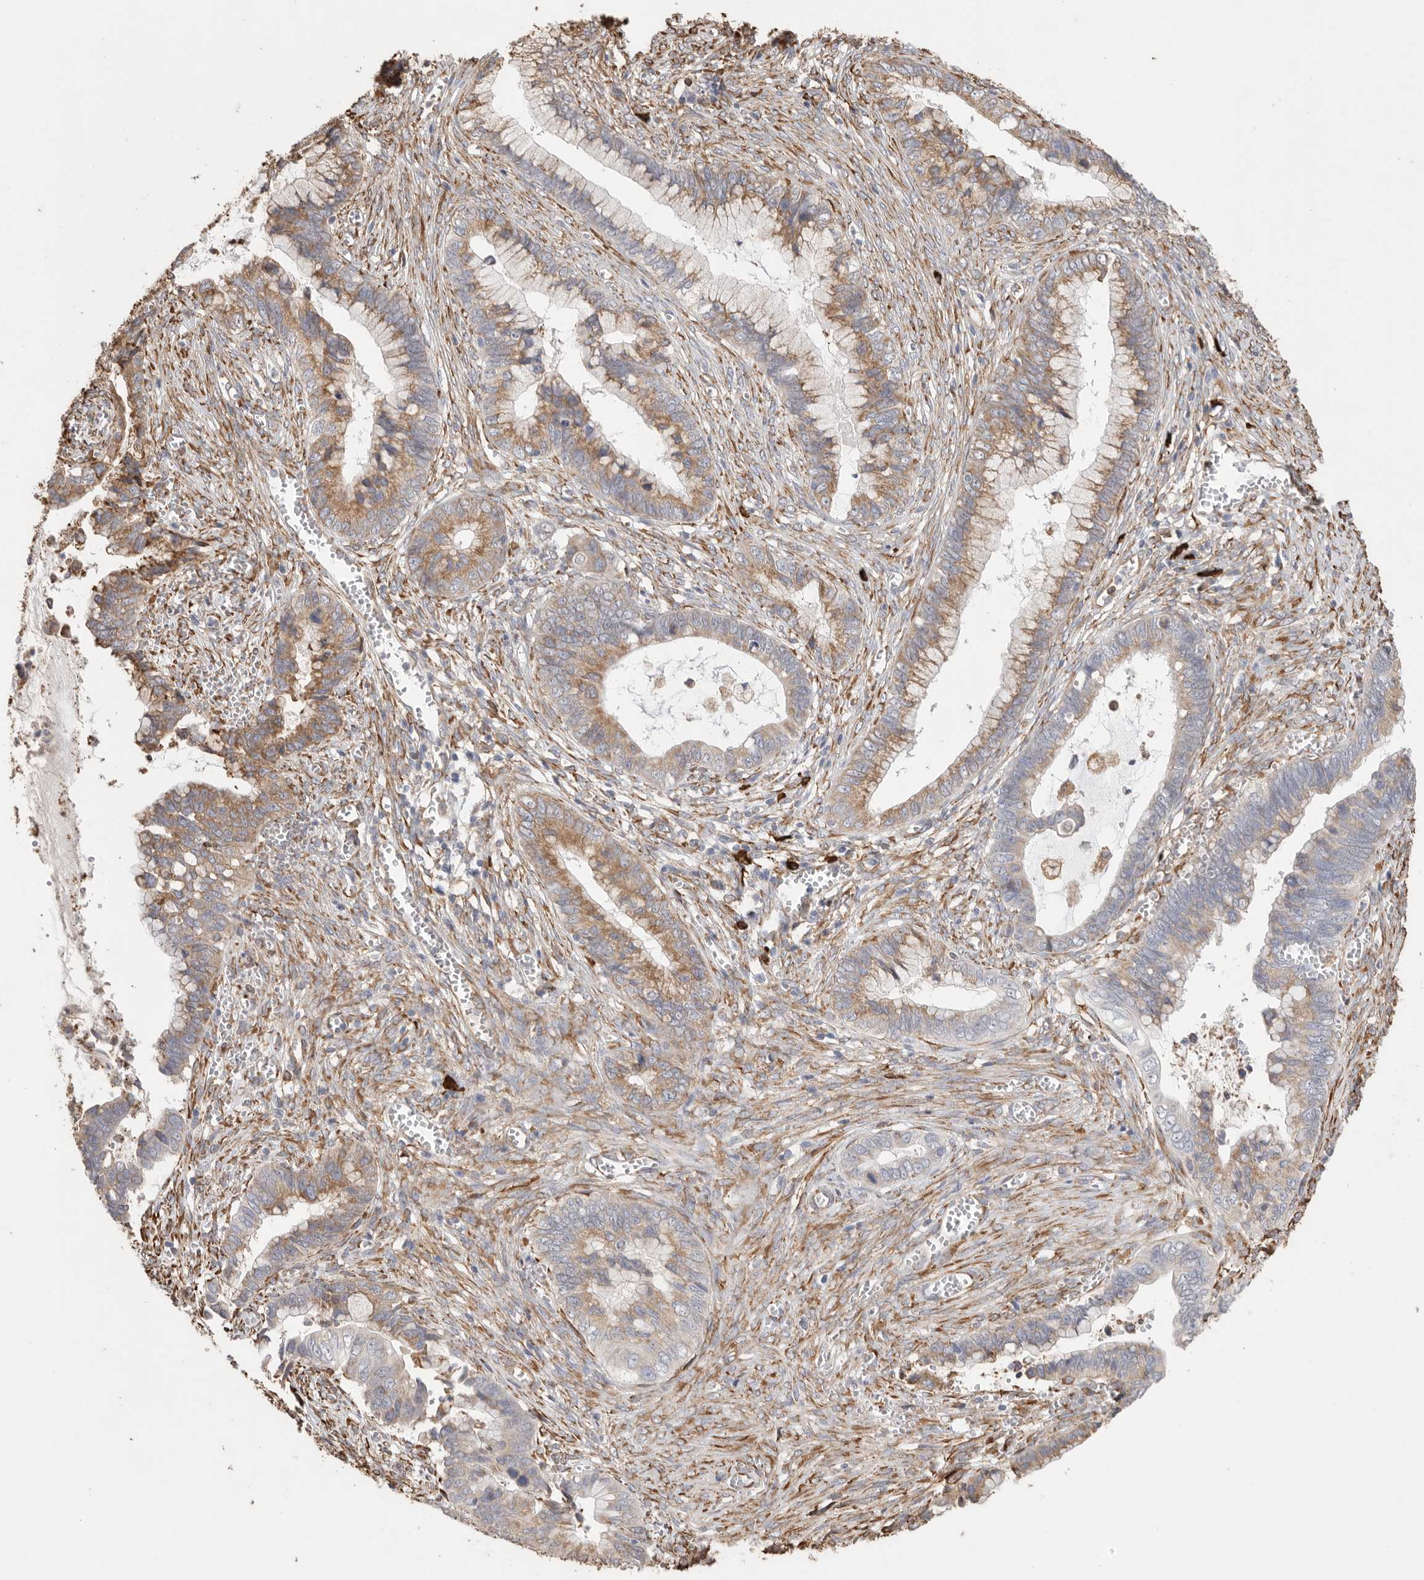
{"staining": {"intensity": "moderate", "quantity": ">75%", "location": "cytoplasmic/membranous"}, "tissue": "cervical cancer", "cell_type": "Tumor cells", "image_type": "cancer", "snomed": [{"axis": "morphology", "description": "Adenocarcinoma, NOS"}, {"axis": "topography", "description": "Cervix"}], "caption": "Brown immunohistochemical staining in cervical cancer (adenocarcinoma) shows moderate cytoplasmic/membranous positivity in approximately >75% of tumor cells.", "gene": "BLOC1S5", "patient": {"sex": "female", "age": 44}}